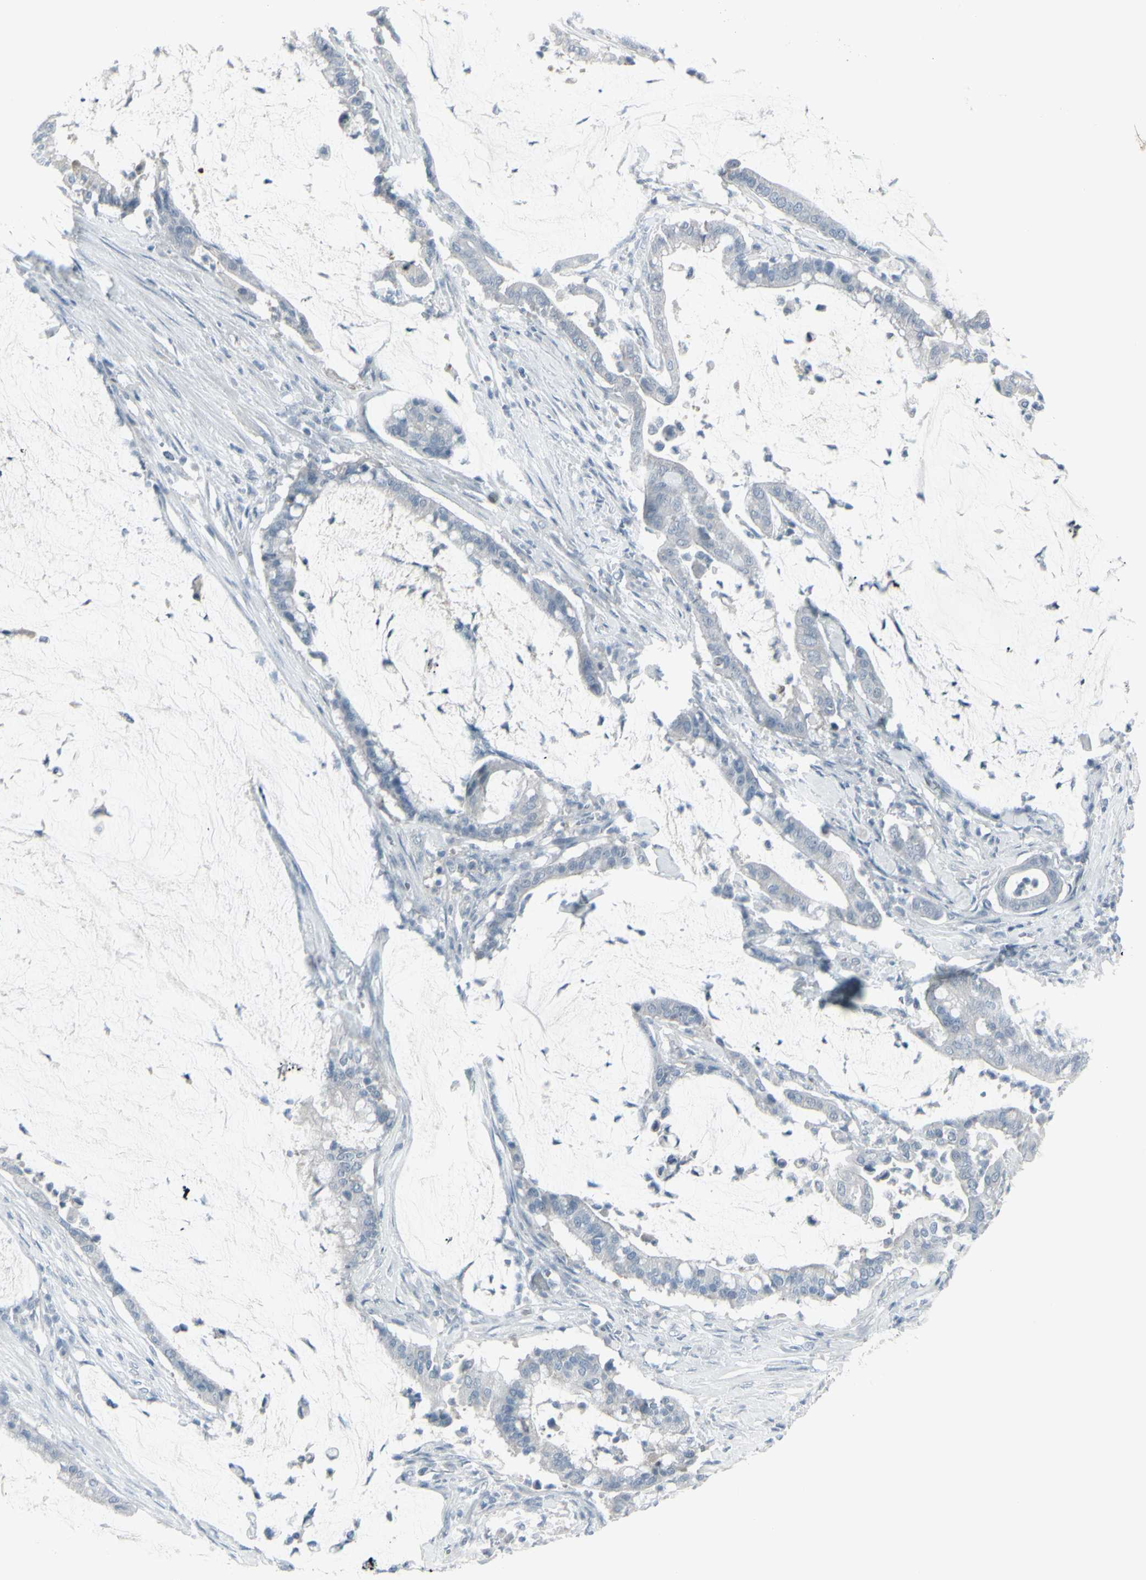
{"staining": {"intensity": "negative", "quantity": "none", "location": "none"}, "tissue": "pancreatic cancer", "cell_type": "Tumor cells", "image_type": "cancer", "snomed": [{"axis": "morphology", "description": "Adenocarcinoma, NOS"}, {"axis": "topography", "description": "Pancreas"}], "caption": "Tumor cells show no significant staining in pancreatic cancer (adenocarcinoma).", "gene": "RAB3A", "patient": {"sex": "male", "age": 41}}